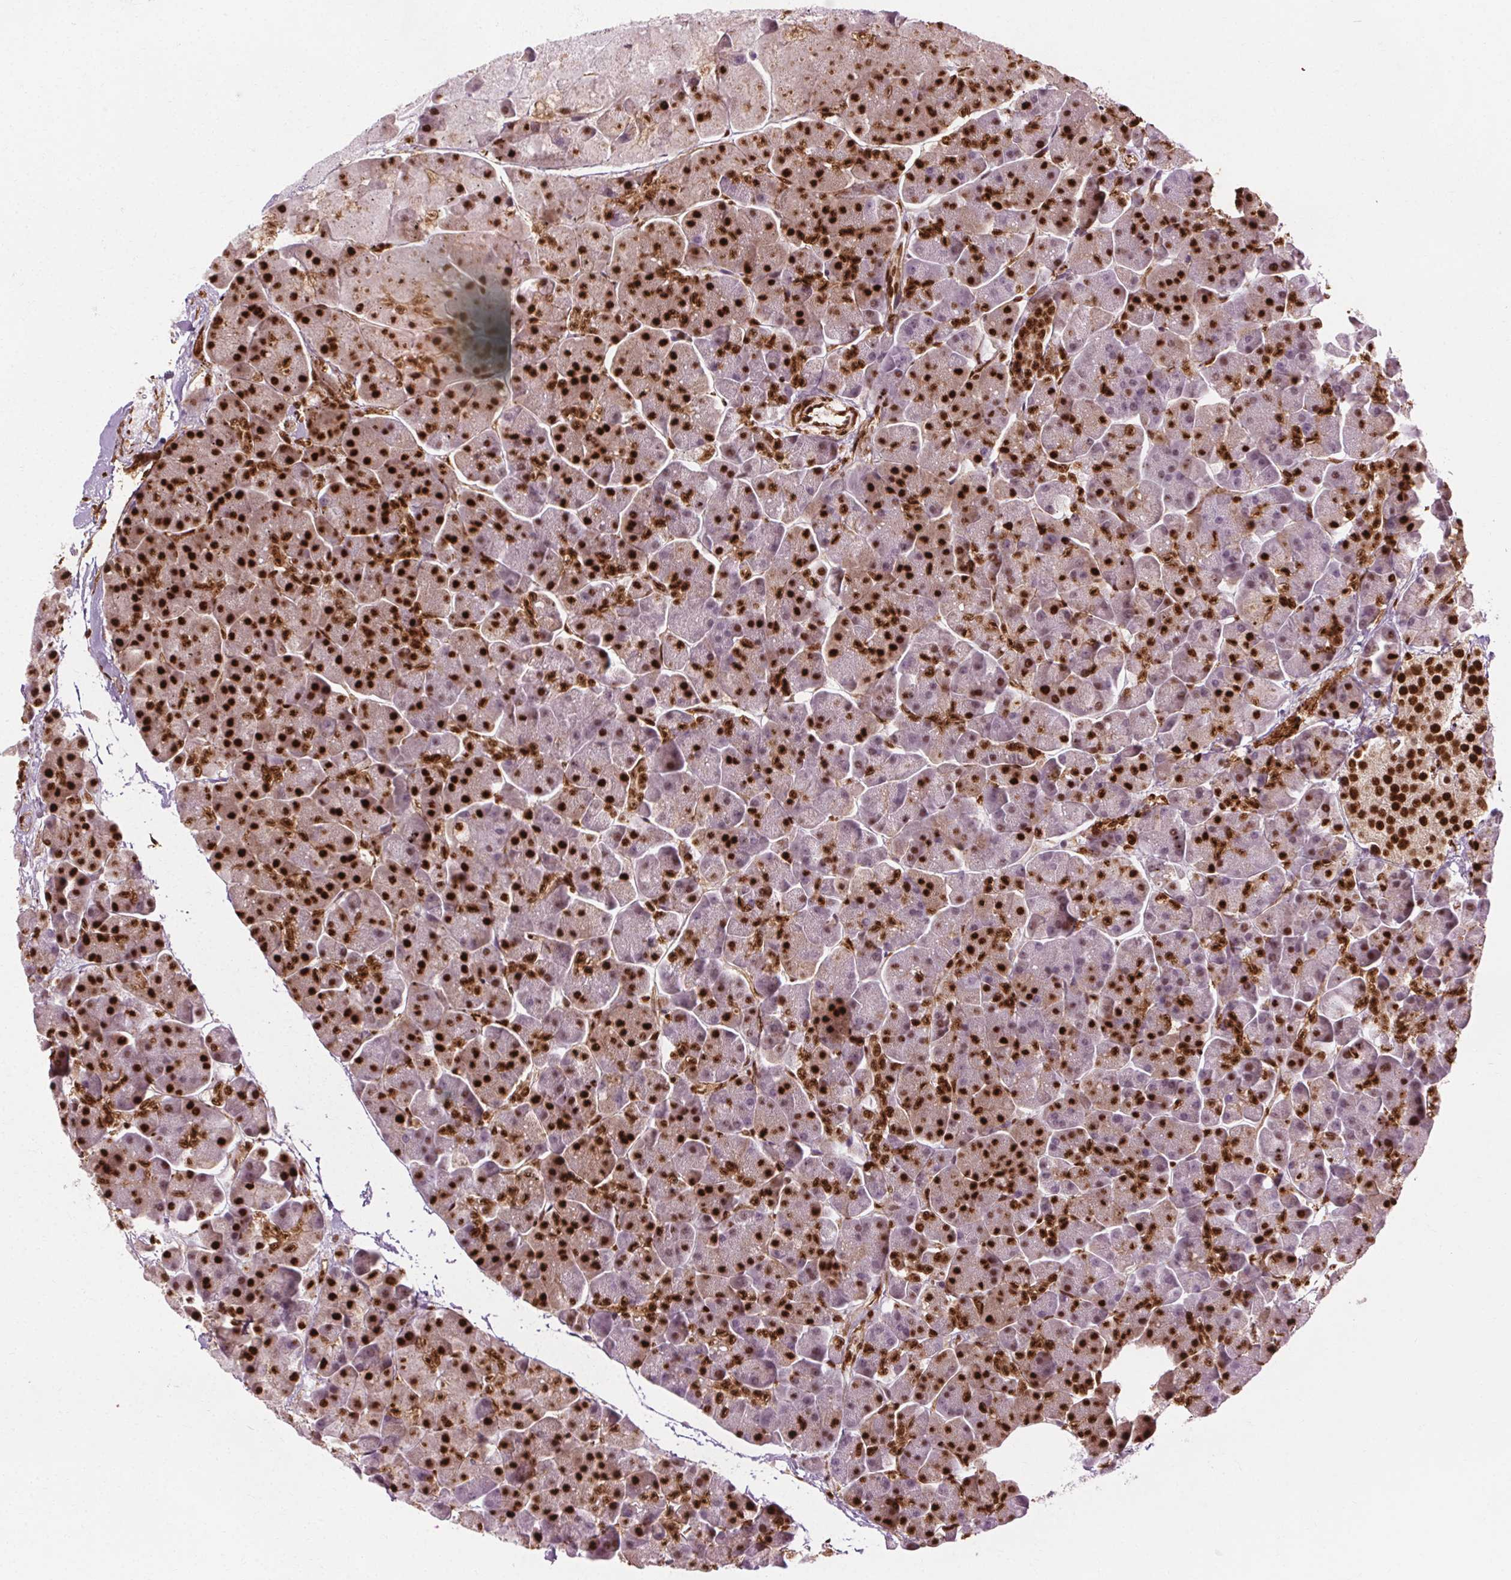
{"staining": {"intensity": "strong", "quantity": "25%-75%", "location": "nuclear"}, "tissue": "pancreas", "cell_type": "Exocrine glandular cells", "image_type": "normal", "snomed": [{"axis": "morphology", "description": "Normal tissue, NOS"}, {"axis": "topography", "description": "Pancreas"}, {"axis": "topography", "description": "Peripheral nerve tissue"}], "caption": "Pancreas stained with immunohistochemistry (IHC) demonstrates strong nuclear staining in approximately 25%-75% of exocrine glandular cells.", "gene": "CEBPA", "patient": {"sex": "male", "age": 54}}